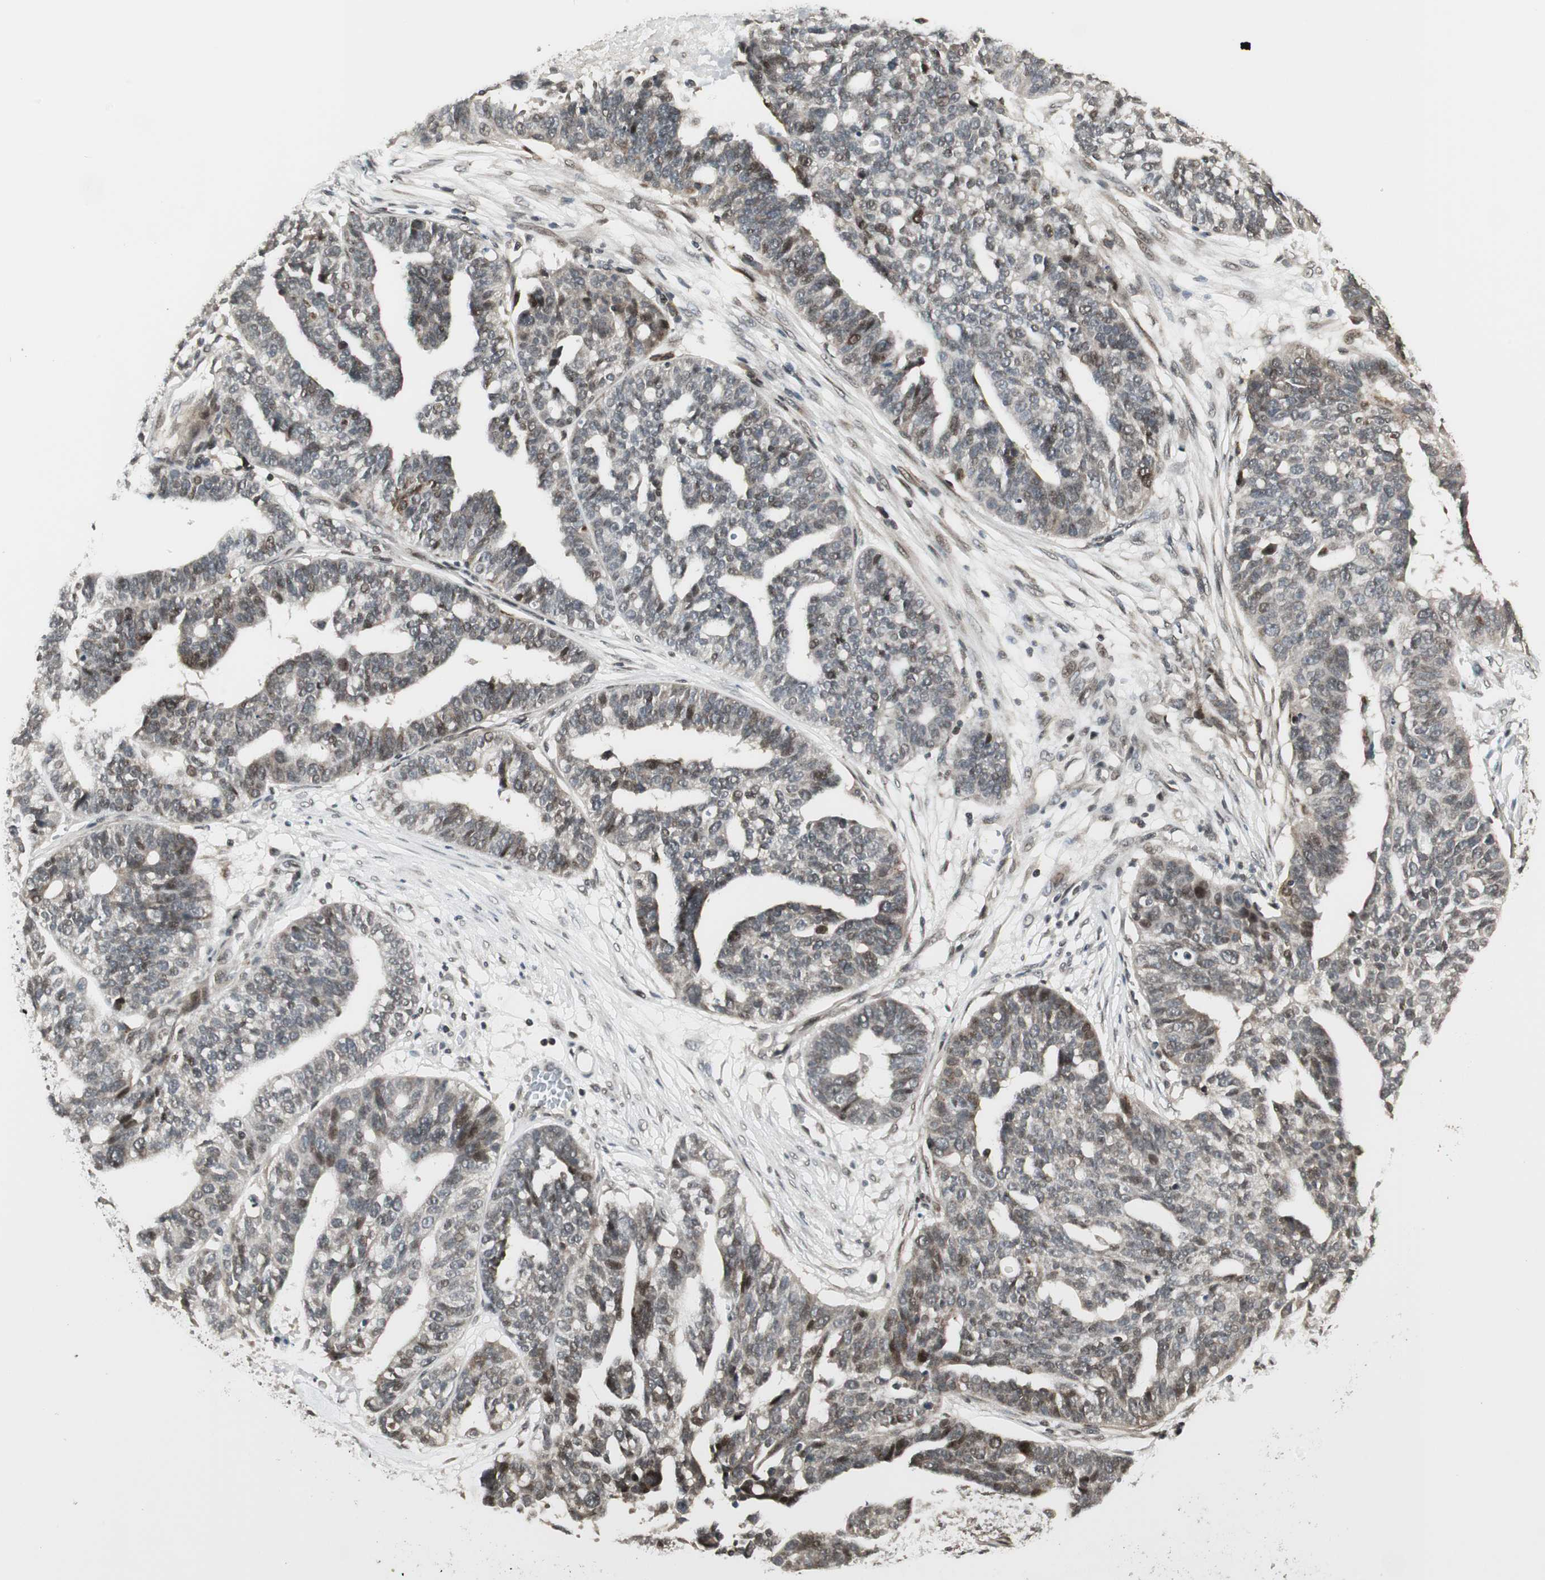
{"staining": {"intensity": "moderate", "quantity": "25%-75%", "location": "nuclear"}, "tissue": "ovarian cancer", "cell_type": "Tumor cells", "image_type": "cancer", "snomed": [{"axis": "morphology", "description": "Cystadenocarcinoma, serous, NOS"}, {"axis": "topography", "description": "Ovary"}], "caption": "Ovarian serous cystadenocarcinoma stained with a brown dye demonstrates moderate nuclear positive expression in approximately 25%-75% of tumor cells.", "gene": "CBLC", "patient": {"sex": "female", "age": 59}}